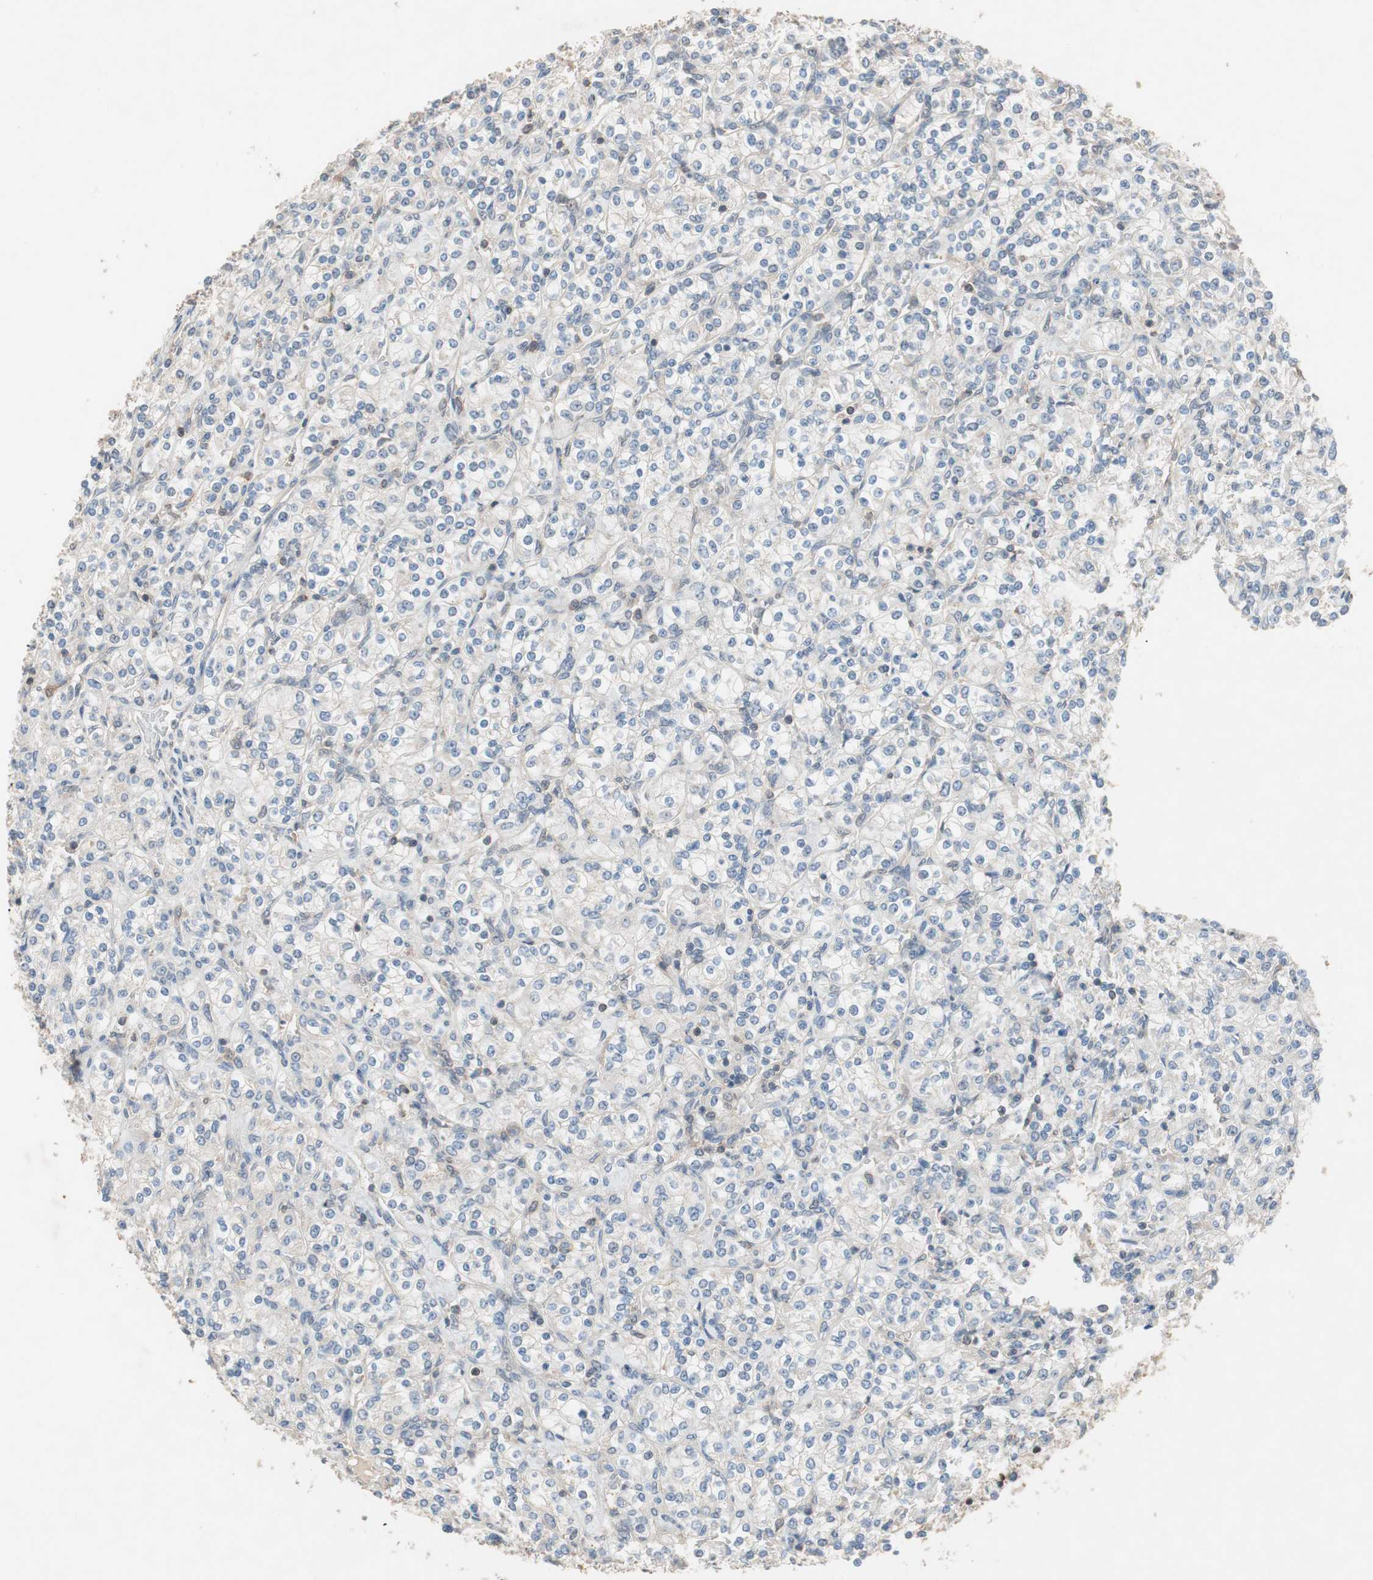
{"staining": {"intensity": "negative", "quantity": "none", "location": "none"}, "tissue": "renal cancer", "cell_type": "Tumor cells", "image_type": "cancer", "snomed": [{"axis": "morphology", "description": "Adenocarcinoma, NOS"}, {"axis": "topography", "description": "Kidney"}], "caption": "Adenocarcinoma (renal) stained for a protein using immunohistochemistry exhibits no positivity tumor cells.", "gene": "GART", "patient": {"sex": "male", "age": 77}}